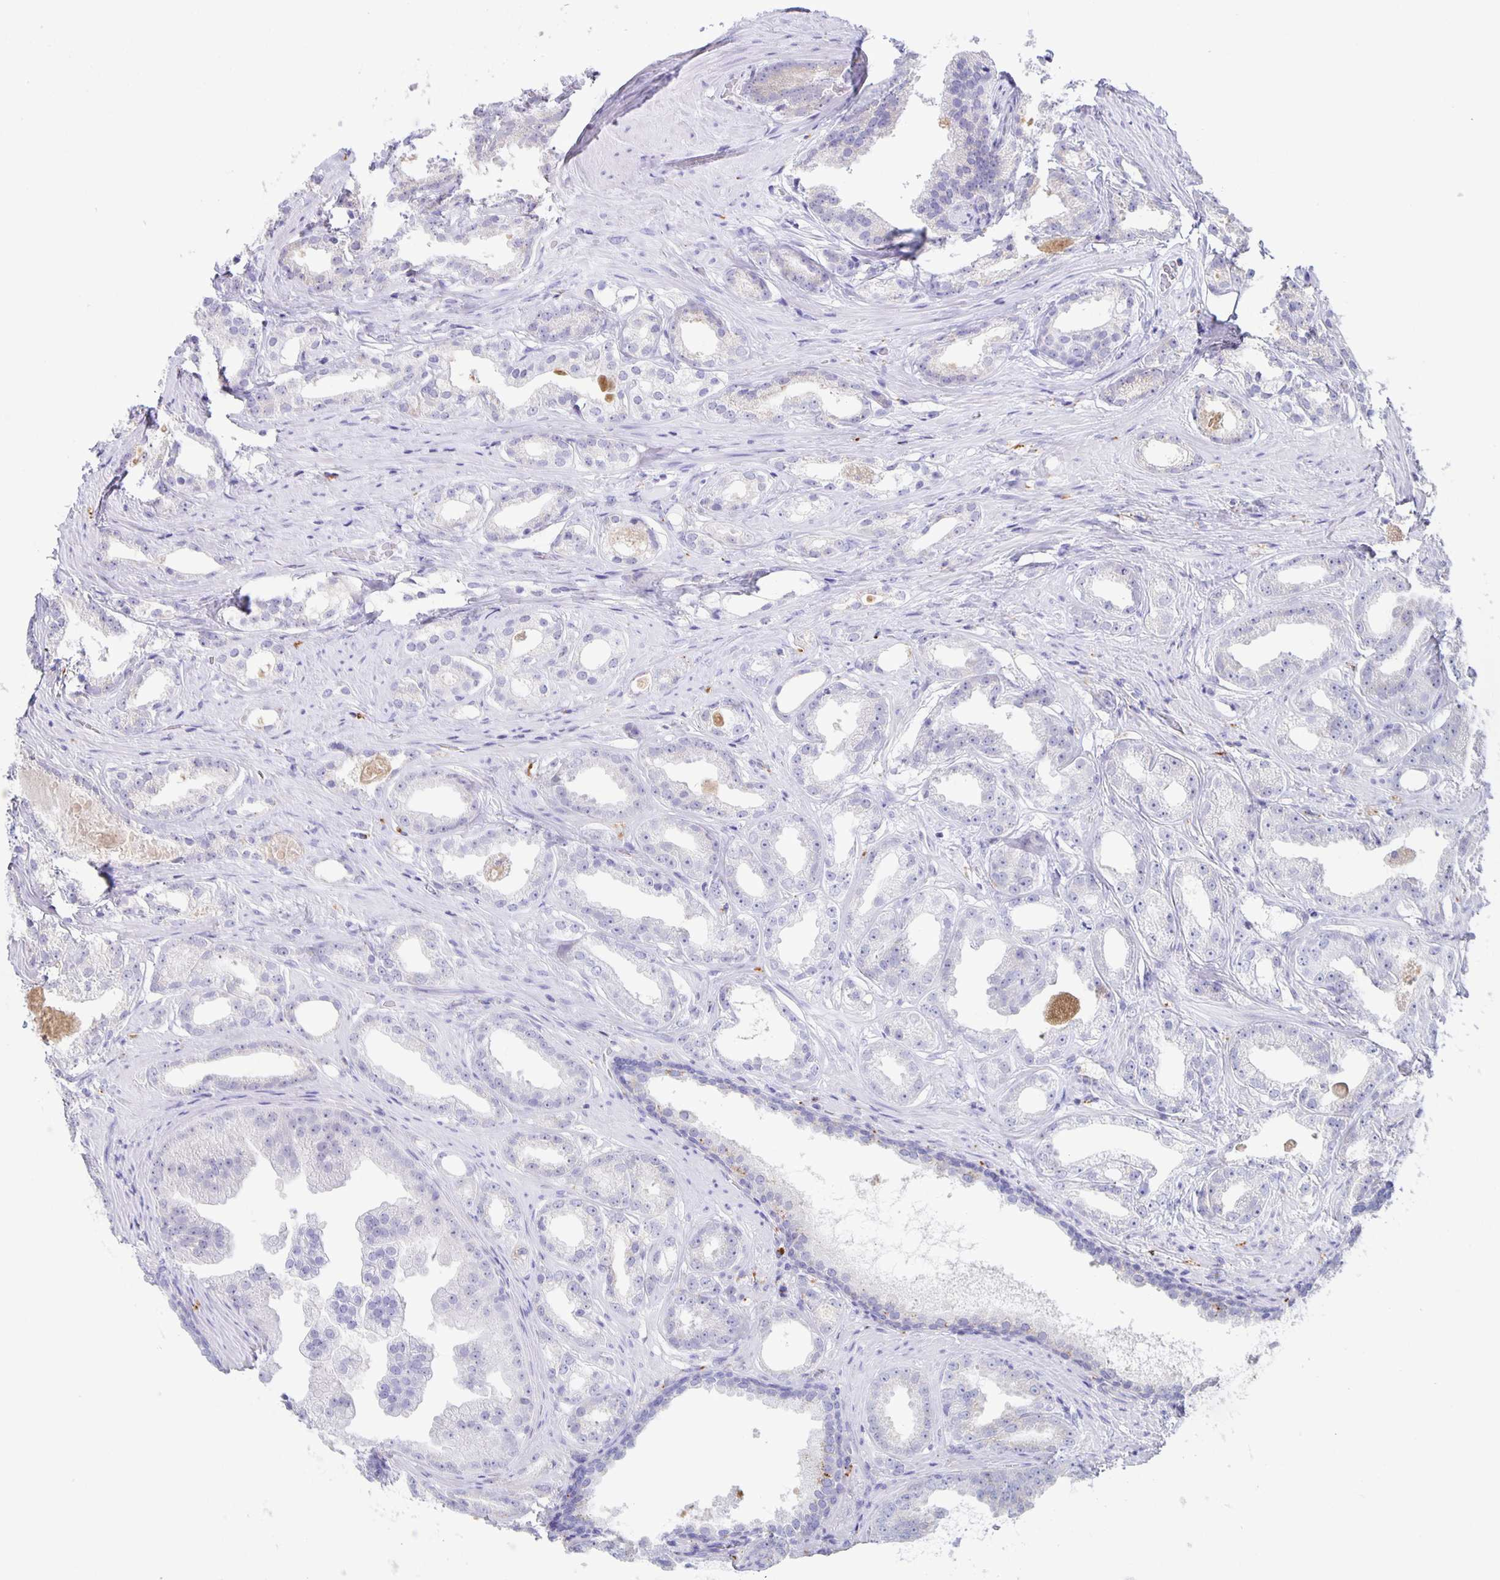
{"staining": {"intensity": "negative", "quantity": "none", "location": "none"}, "tissue": "prostate cancer", "cell_type": "Tumor cells", "image_type": "cancer", "snomed": [{"axis": "morphology", "description": "Adenocarcinoma, Low grade"}, {"axis": "topography", "description": "Prostate"}], "caption": "Human prostate cancer (low-grade adenocarcinoma) stained for a protein using immunohistochemistry (IHC) demonstrates no positivity in tumor cells.", "gene": "LIPA", "patient": {"sex": "male", "age": 65}}